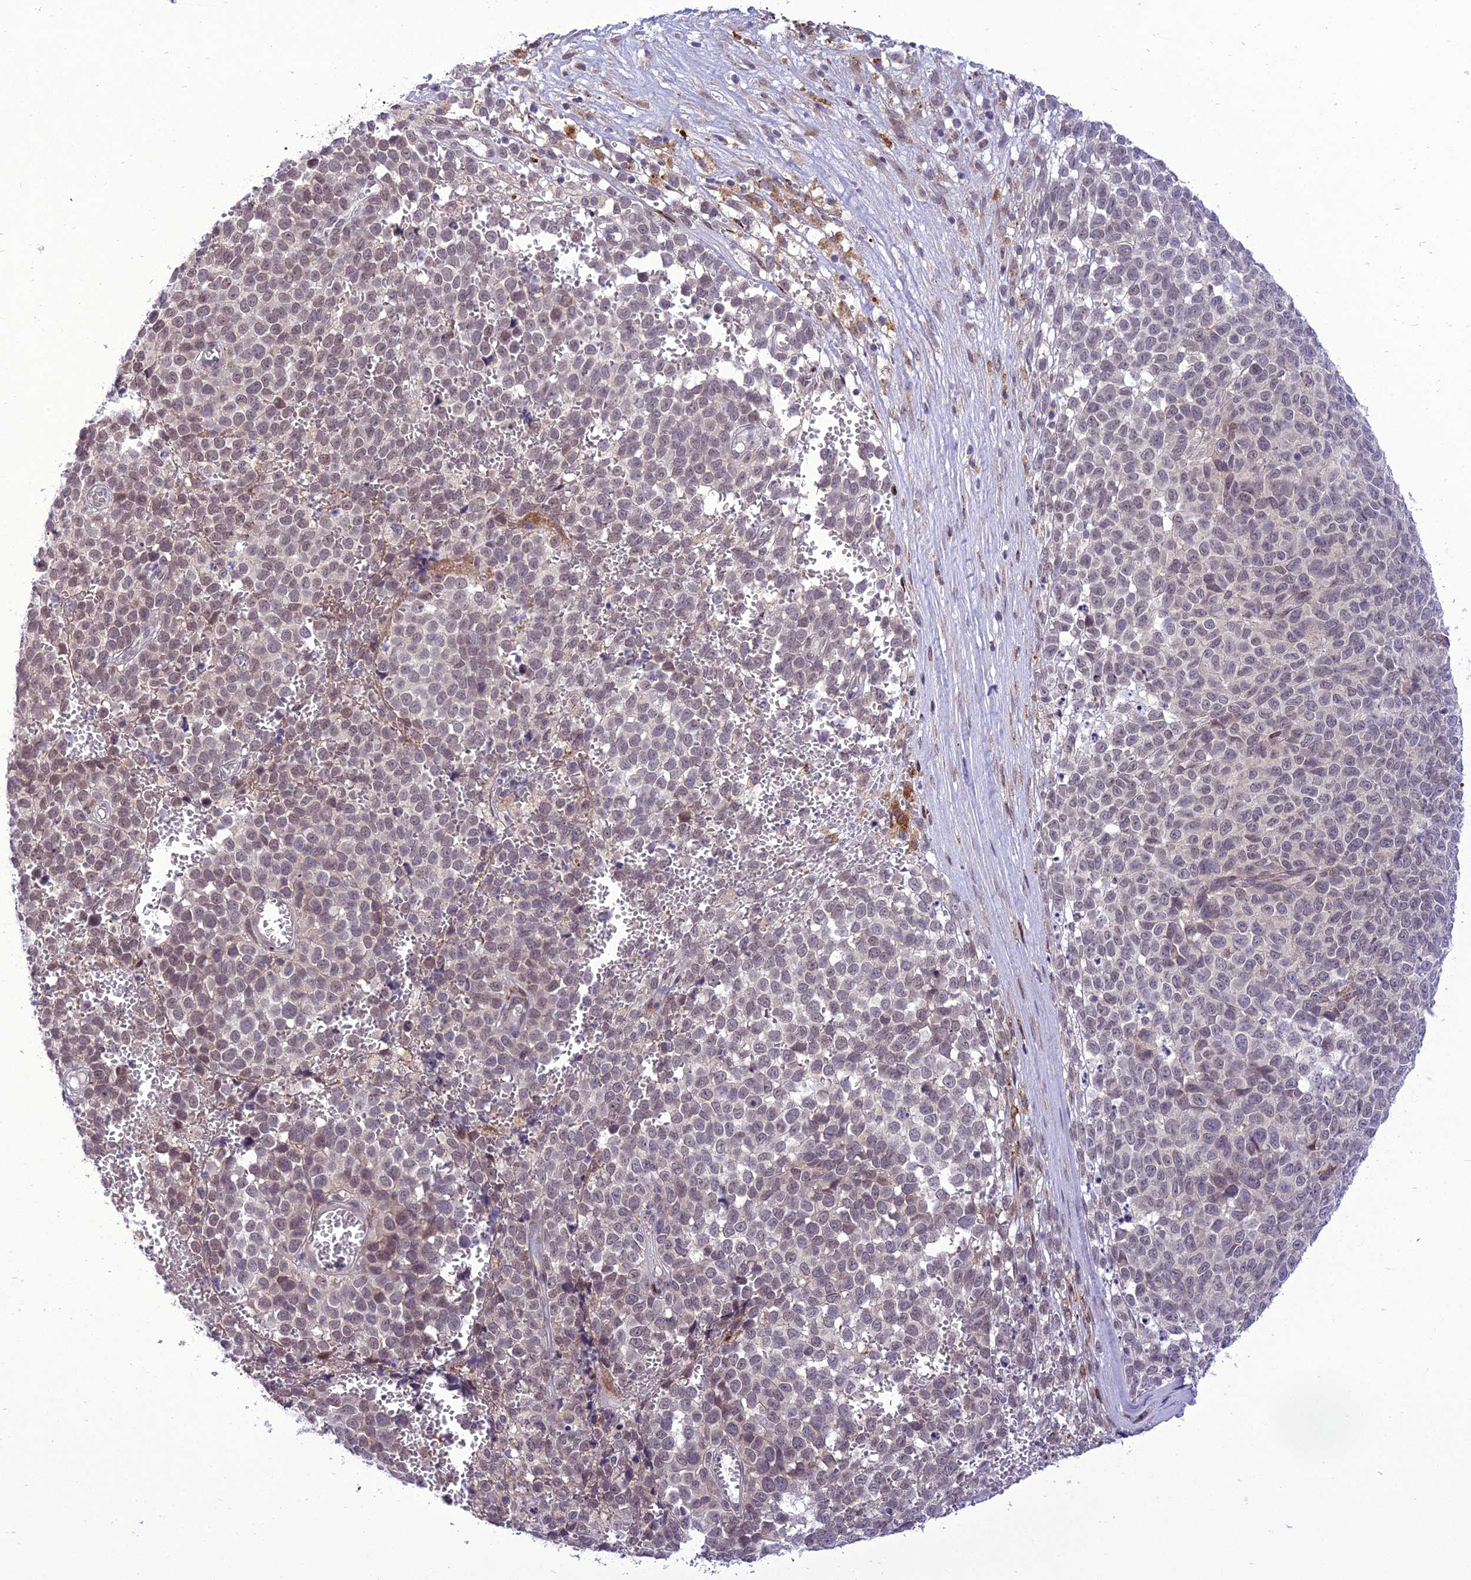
{"staining": {"intensity": "weak", "quantity": "<25%", "location": "nuclear"}, "tissue": "melanoma", "cell_type": "Tumor cells", "image_type": "cancer", "snomed": [{"axis": "morphology", "description": "Malignant melanoma, NOS"}, {"axis": "topography", "description": "Nose, NOS"}], "caption": "This is an immunohistochemistry micrograph of human melanoma. There is no staining in tumor cells.", "gene": "NEURL2", "patient": {"sex": "female", "age": 48}}